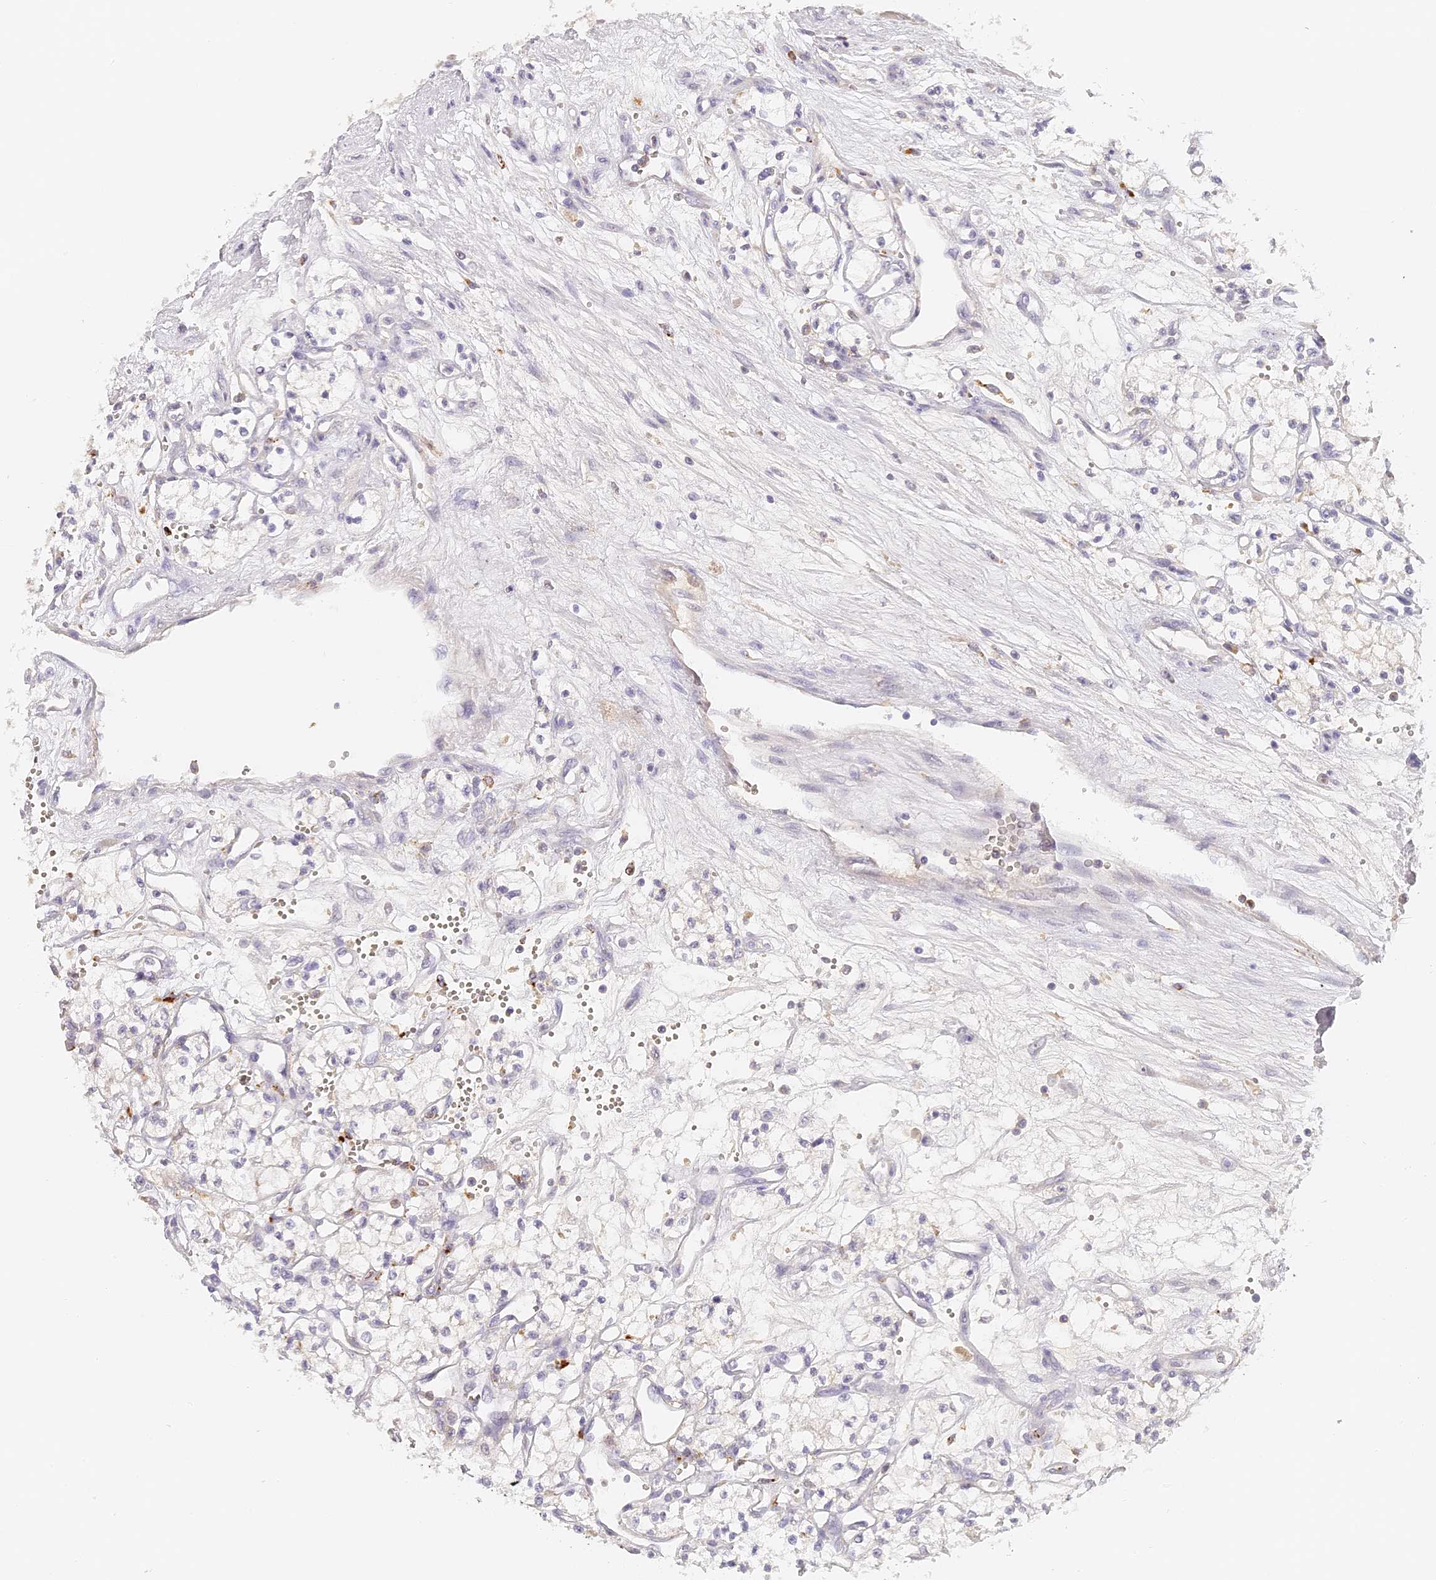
{"staining": {"intensity": "negative", "quantity": "none", "location": "none"}, "tissue": "renal cancer", "cell_type": "Tumor cells", "image_type": "cancer", "snomed": [{"axis": "morphology", "description": "Adenocarcinoma, NOS"}, {"axis": "topography", "description": "Kidney"}], "caption": "Immunohistochemistry (IHC) photomicrograph of neoplastic tissue: adenocarcinoma (renal) stained with DAB demonstrates no significant protein staining in tumor cells.", "gene": "ELL3", "patient": {"sex": "male", "age": 59}}